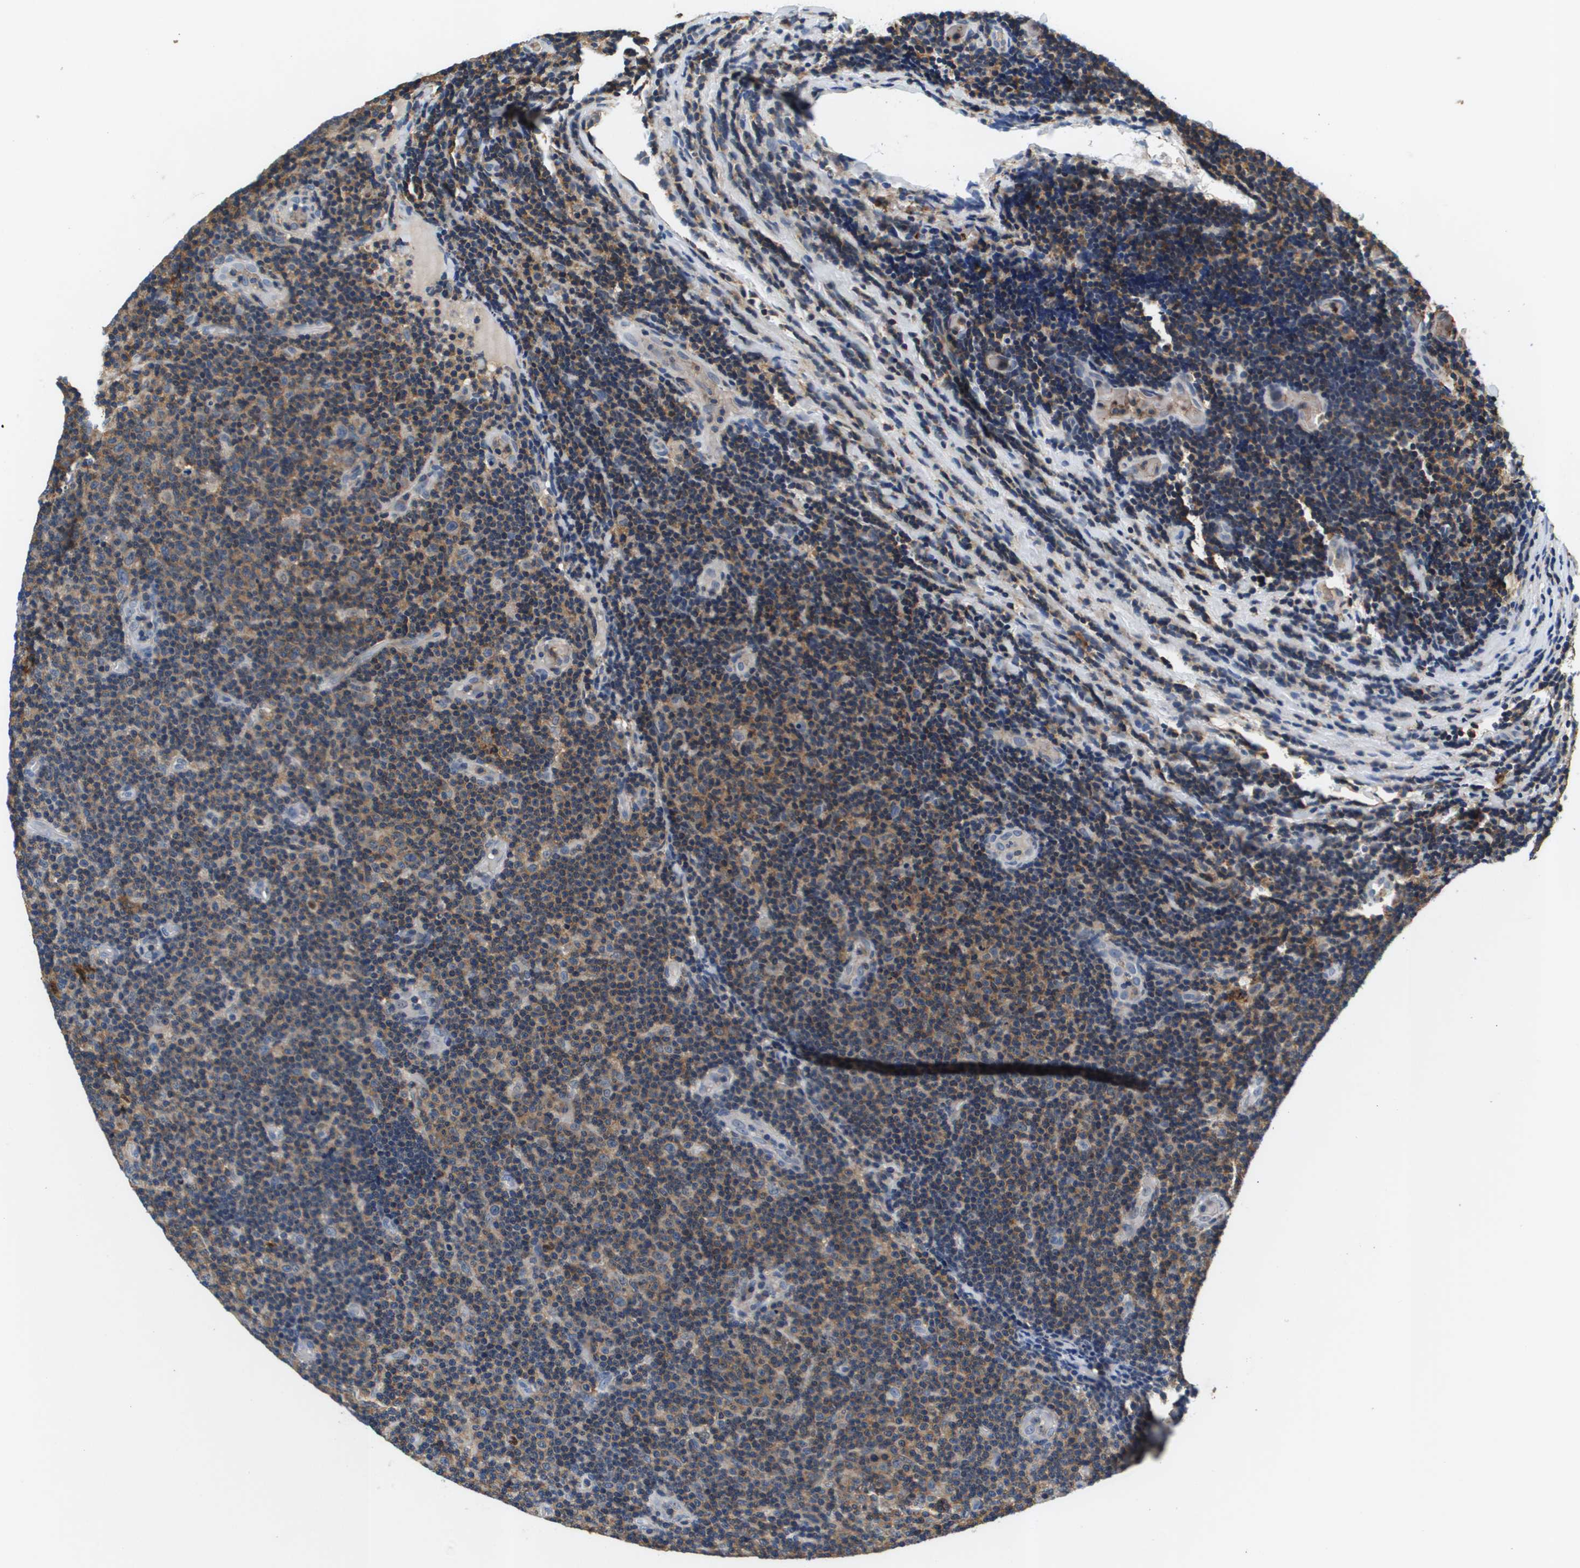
{"staining": {"intensity": "weak", "quantity": "25%-75%", "location": "cytoplasmic/membranous"}, "tissue": "lymphoma", "cell_type": "Tumor cells", "image_type": "cancer", "snomed": [{"axis": "morphology", "description": "Malignant lymphoma, non-Hodgkin's type, Low grade"}, {"axis": "topography", "description": "Lymph node"}], "caption": "DAB (3,3'-diaminobenzidine) immunohistochemical staining of human lymphoma demonstrates weak cytoplasmic/membranous protein positivity in approximately 25%-75% of tumor cells.", "gene": "KCNQ5", "patient": {"sex": "male", "age": 83}}